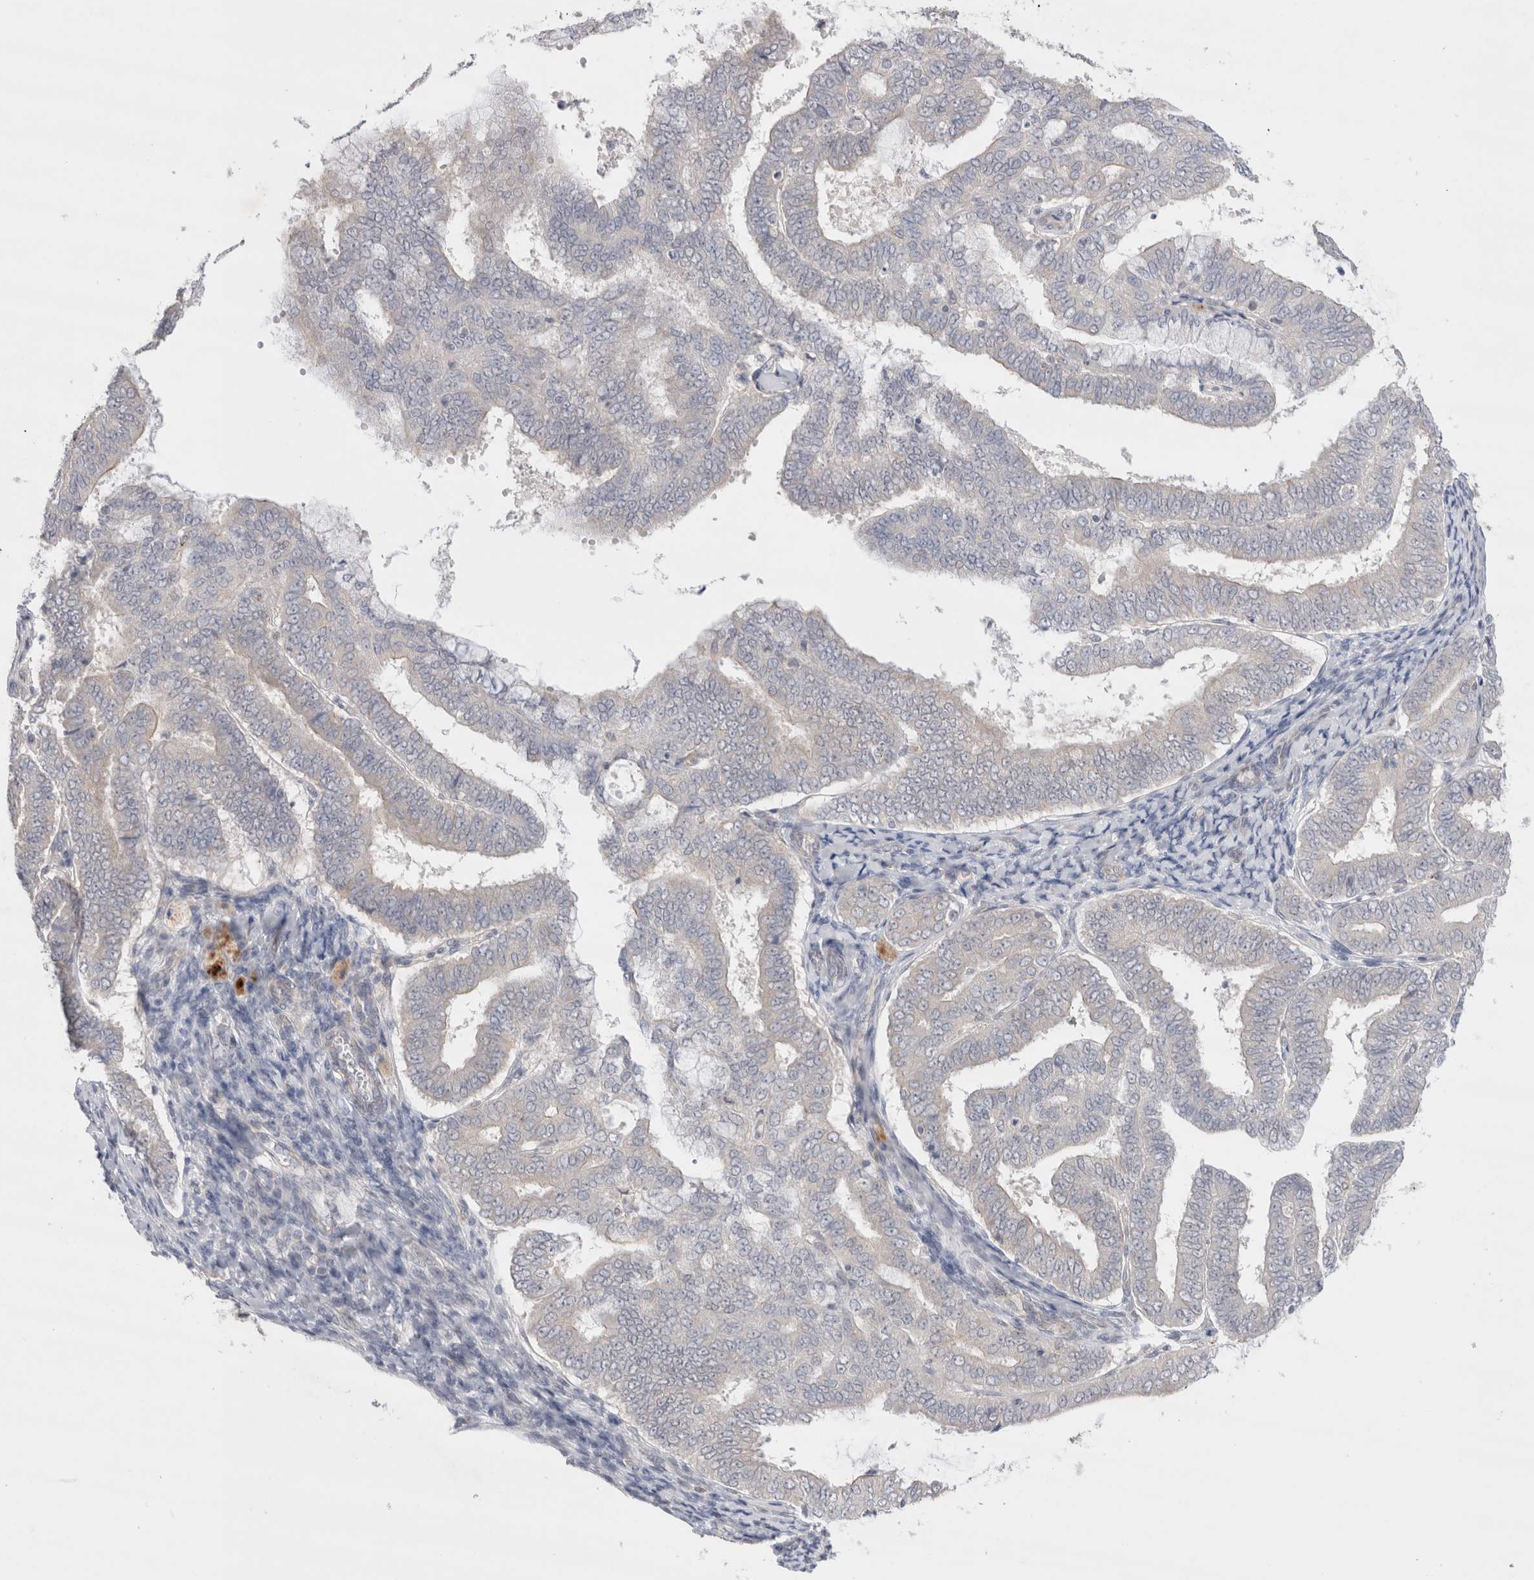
{"staining": {"intensity": "negative", "quantity": "none", "location": "none"}, "tissue": "endometrial cancer", "cell_type": "Tumor cells", "image_type": "cancer", "snomed": [{"axis": "morphology", "description": "Adenocarcinoma, NOS"}, {"axis": "topography", "description": "Endometrium"}], "caption": "The image exhibits no significant staining in tumor cells of endometrial cancer.", "gene": "BICD2", "patient": {"sex": "female", "age": 63}}